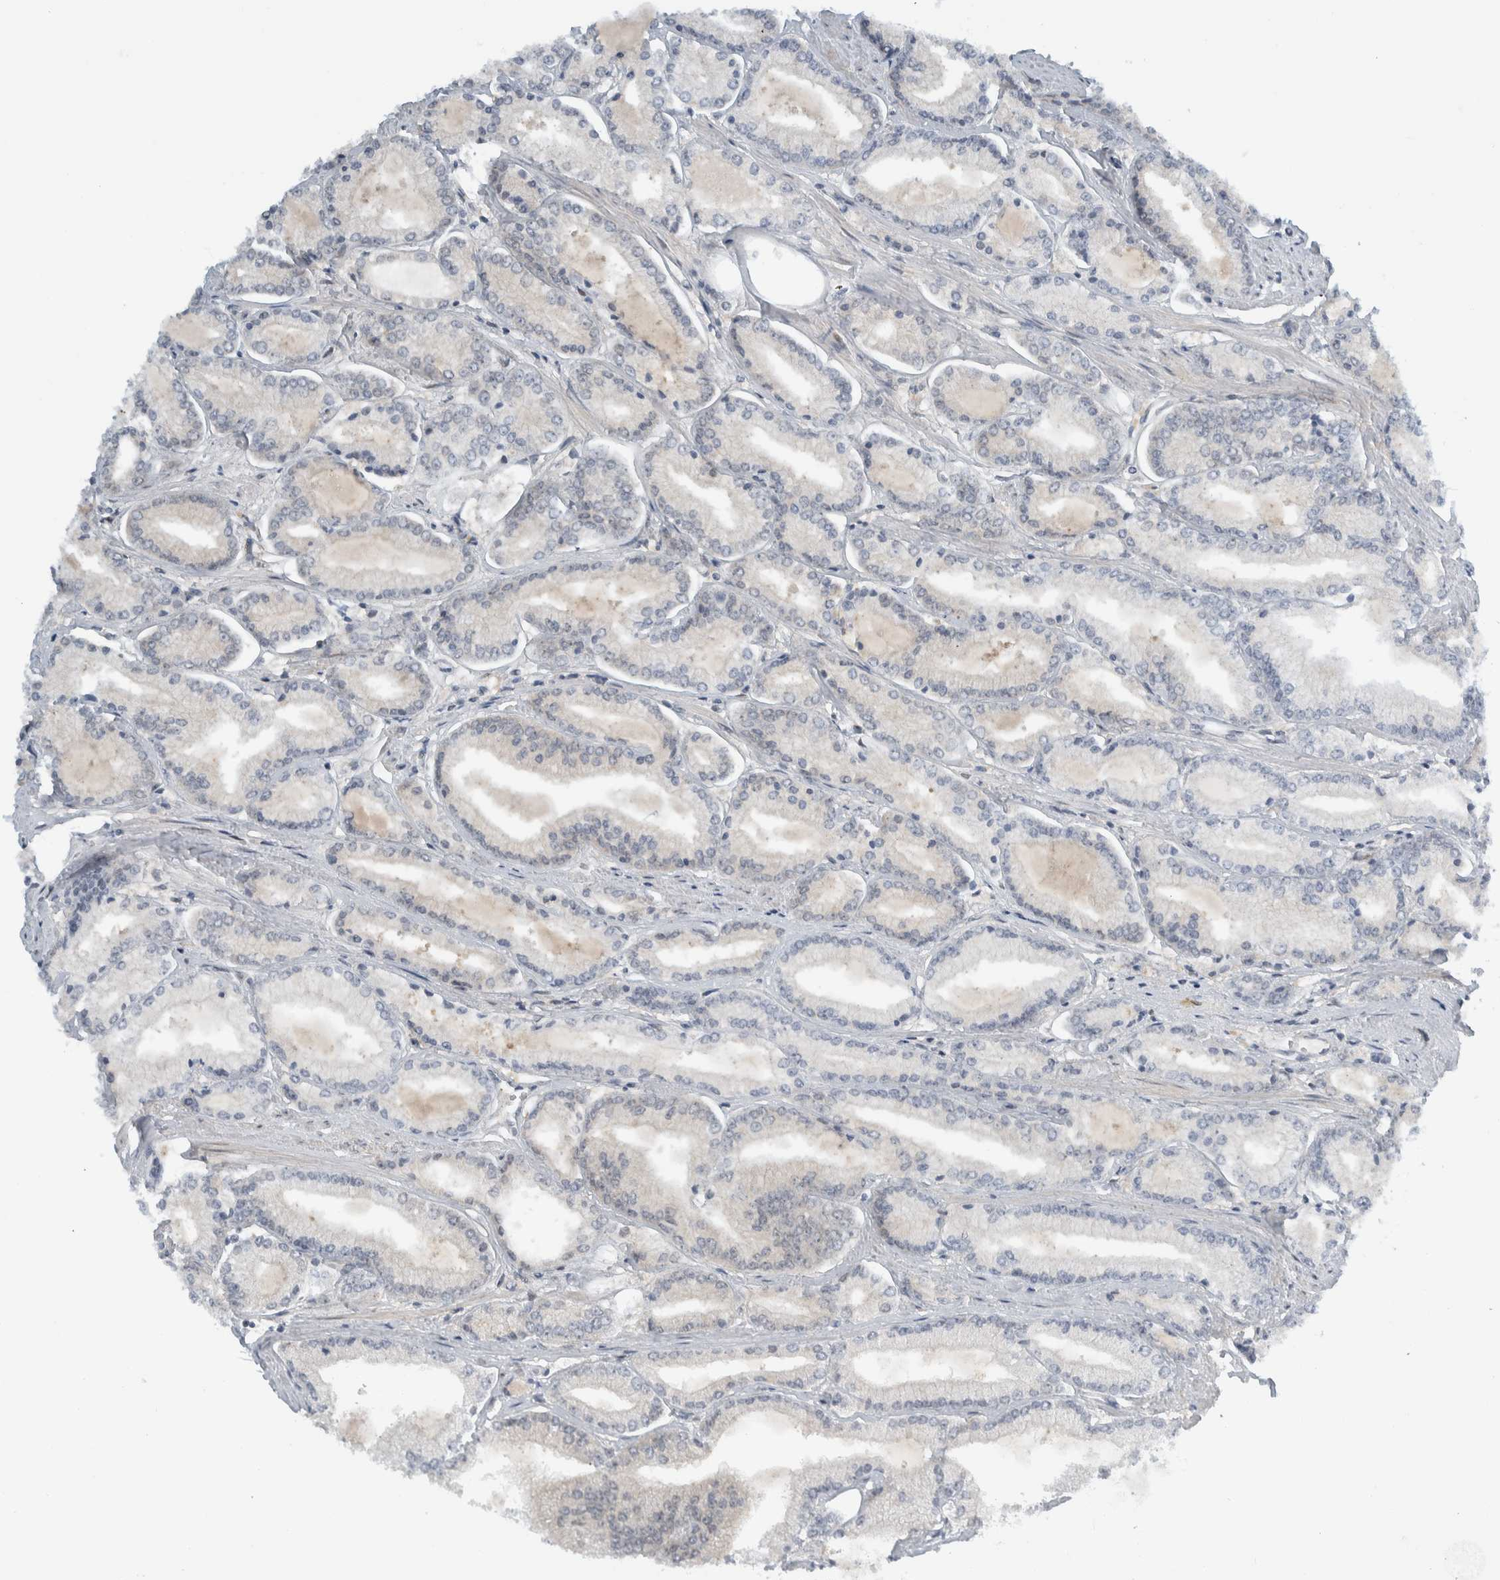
{"staining": {"intensity": "negative", "quantity": "none", "location": "none"}, "tissue": "prostate cancer", "cell_type": "Tumor cells", "image_type": "cancer", "snomed": [{"axis": "morphology", "description": "Adenocarcinoma, Low grade"}, {"axis": "topography", "description": "Prostate"}], "caption": "The photomicrograph exhibits no significant expression in tumor cells of prostate cancer (adenocarcinoma (low-grade)). (DAB (3,3'-diaminobenzidine) immunohistochemistry, high magnification).", "gene": "NCR3LG1", "patient": {"sex": "male", "age": 52}}